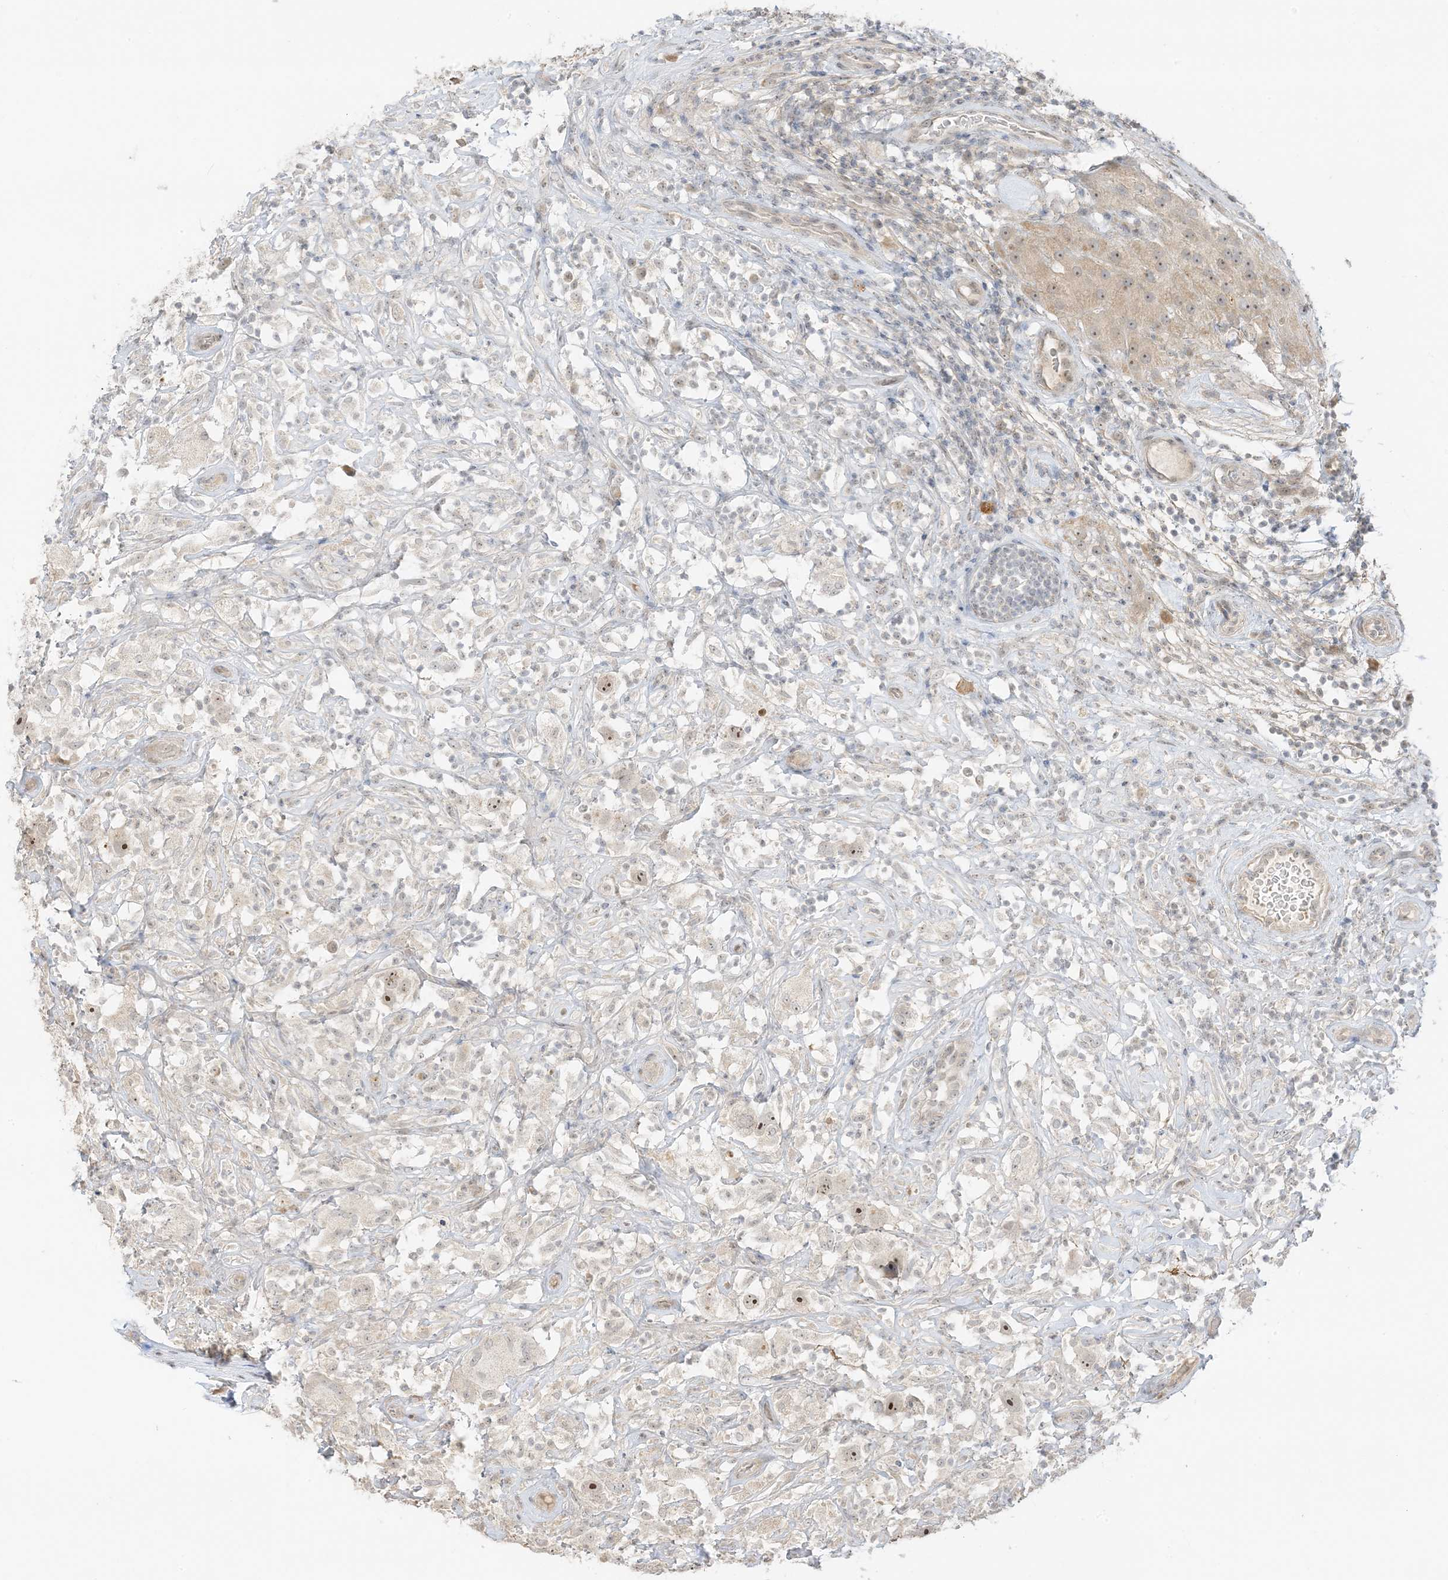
{"staining": {"intensity": "strong", "quantity": "25%-75%", "location": "nuclear"}, "tissue": "testis cancer", "cell_type": "Tumor cells", "image_type": "cancer", "snomed": [{"axis": "morphology", "description": "Seminoma, NOS"}, {"axis": "topography", "description": "Testis"}], "caption": "An image of human seminoma (testis) stained for a protein displays strong nuclear brown staining in tumor cells.", "gene": "ETAA1", "patient": {"sex": "male", "age": 49}}